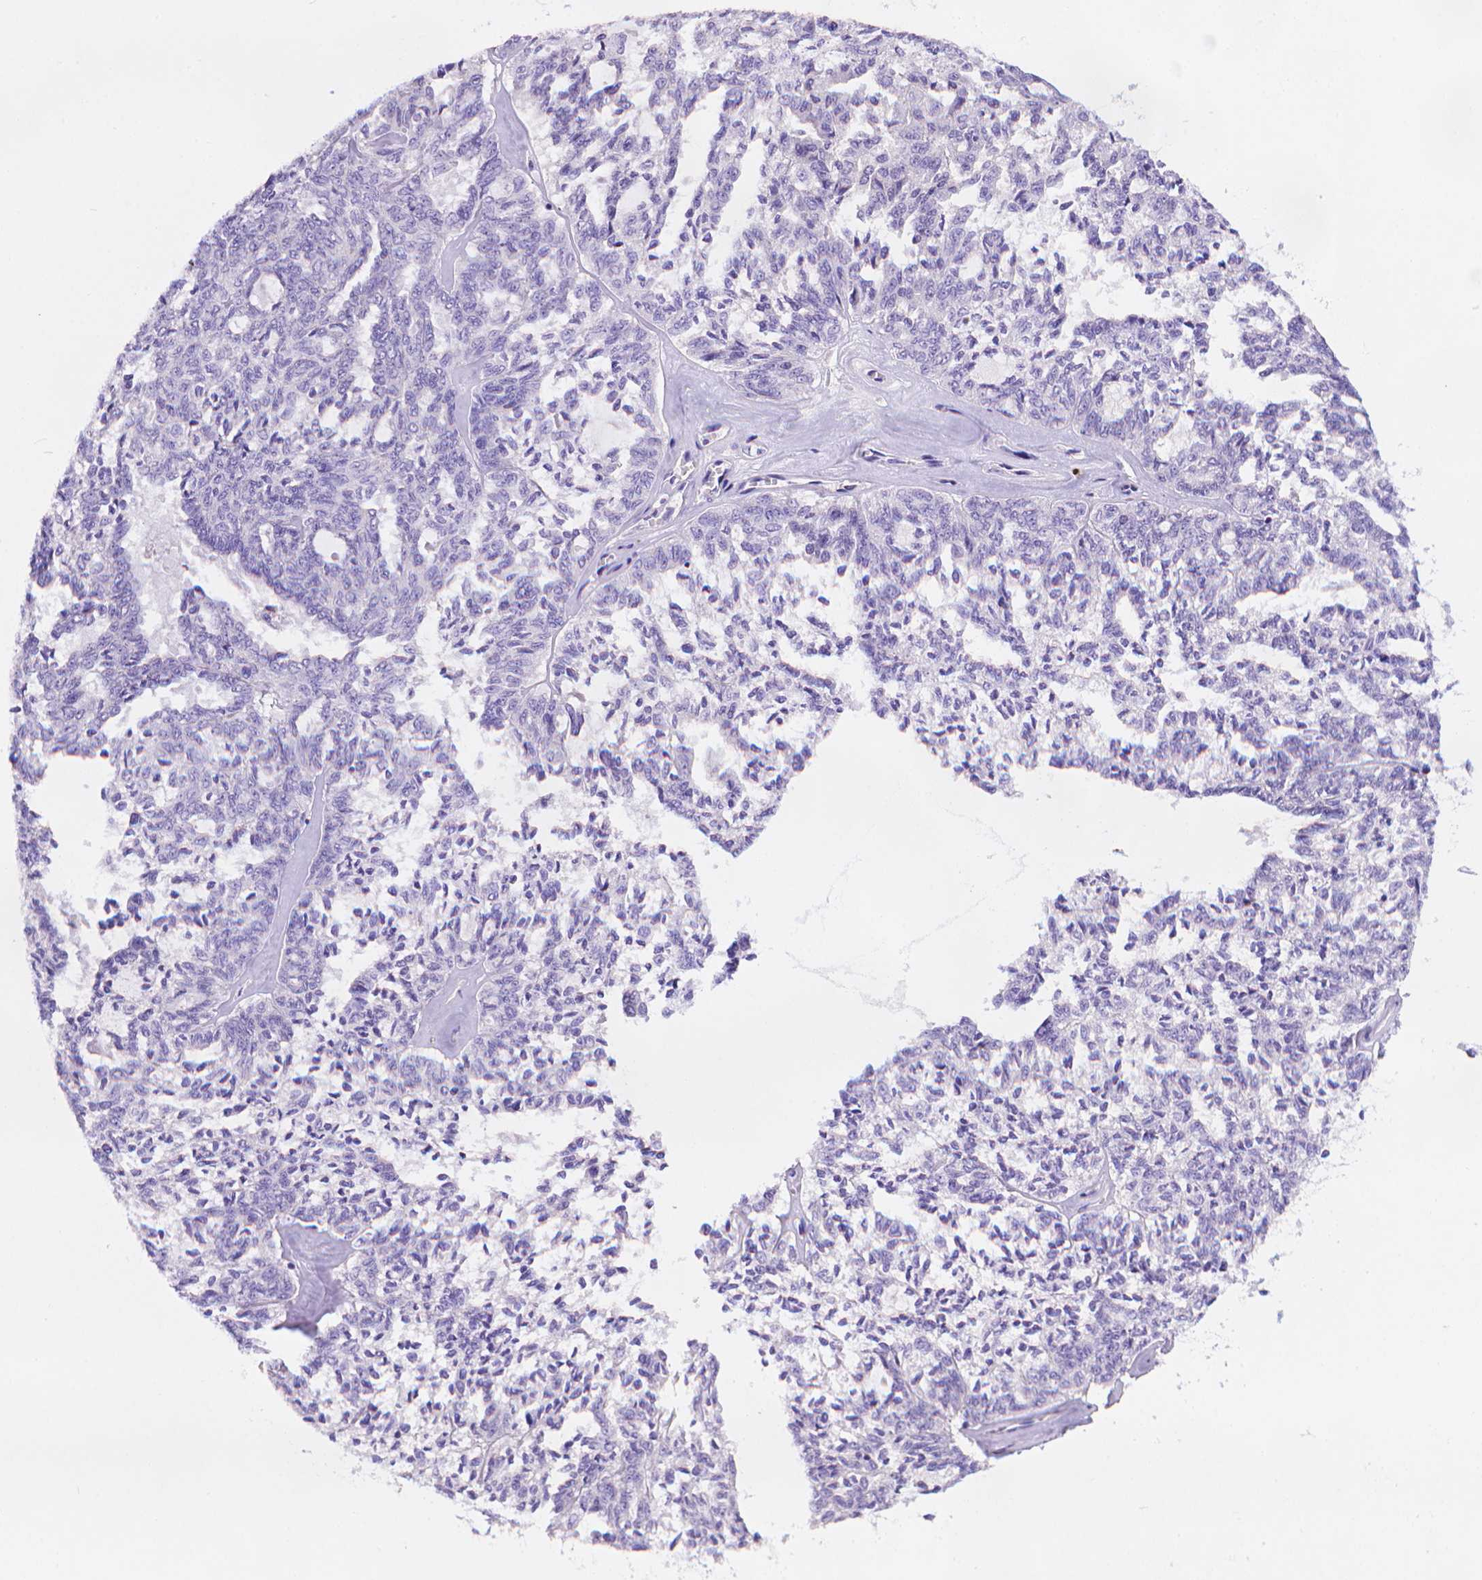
{"staining": {"intensity": "negative", "quantity": "none", "location": "none"}, "tissue": "ovarian cancer", "cell_type": "Tumor cells", "image_type": "cancer", "snomed": [{"axis": "morphology", "description": "Cystadenocarcinoma, serous, NOS"}, {"axis": "topography", "description": "Ovary"}], "caption": "DAB immunohistochemical staining of ovarian serous cystadenocarcinoma exhibits no significant expression in tumor cells. Brightfield microscopy of immunohistochemistry (IHC) stained with DAB (3,3'-diaminobenzidine) (brown) and hematoxylin (blue), captured at high magnification.", "gene": "FGD2", "patient": {"sex": "female", "age": 71}}